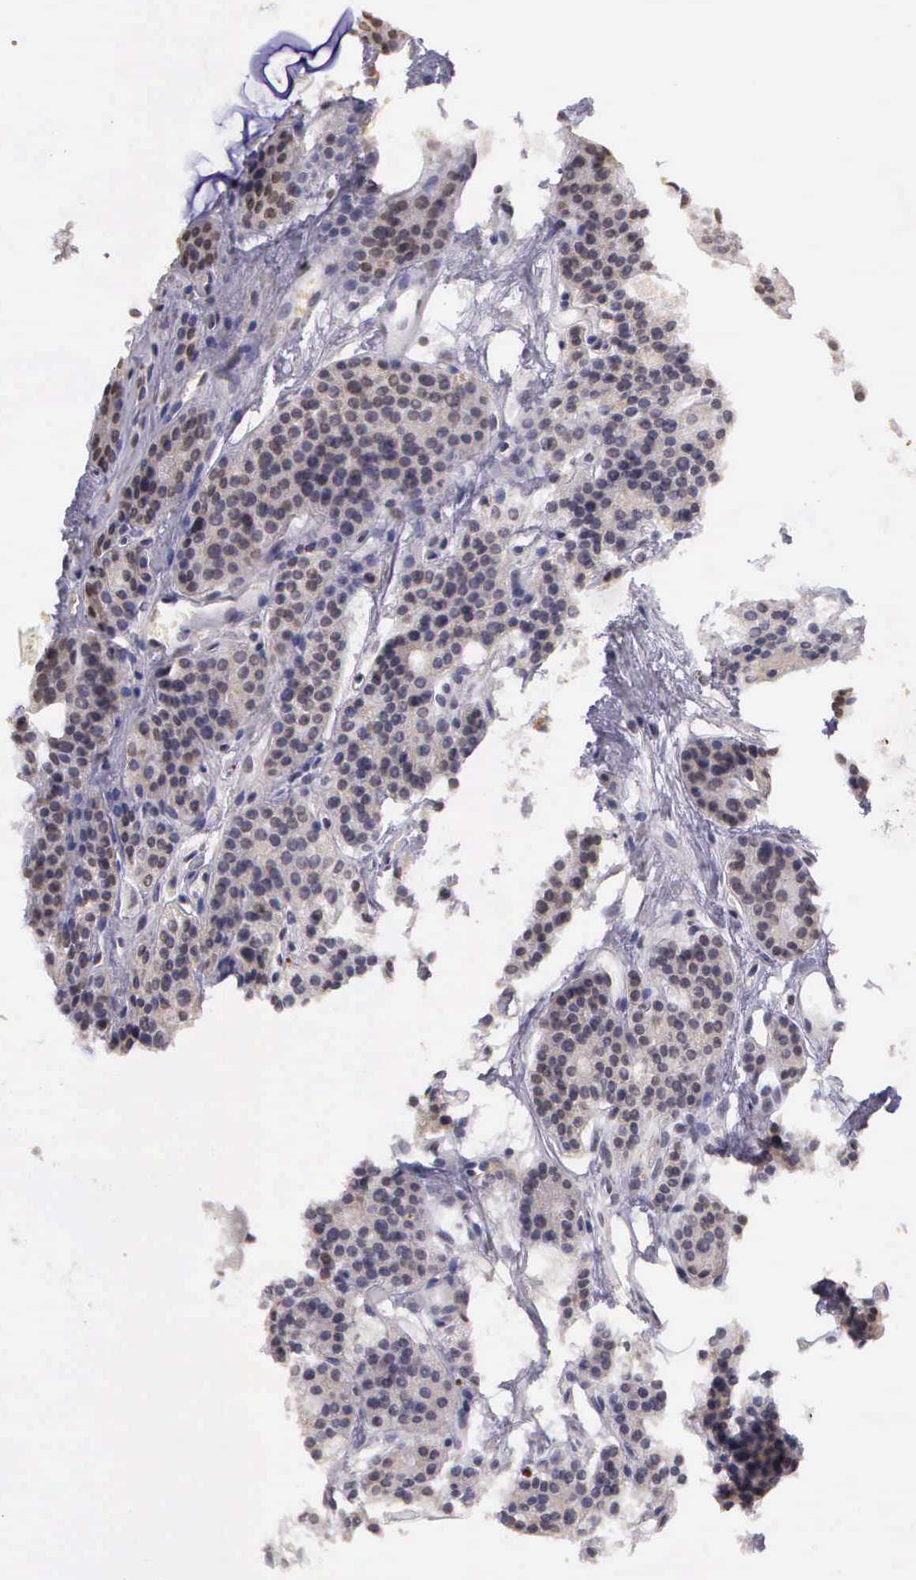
{"staining": {"intensity": "weak", "quantity": "25%-75%", "location": "nuclear"}, "tissue": "parathyroid gland", "cell_type": "Glandular cells", "image_type": "normal", "snomed": [{"axis": "morphology", "description": "Normal tissue, NOS"}, {"axis": "topography", "description": "Parathyroid gland"}], "caption": "Immunohistochemistry histopathology image of unremarkable human parathyroid gland stained for a protein (brown), which exhibits low levels of weak nuclear staining in approximately 25%-75% of glandular cells.", "gene": "ARMCX5", "patient": {"sex": "female", "age": 70}}